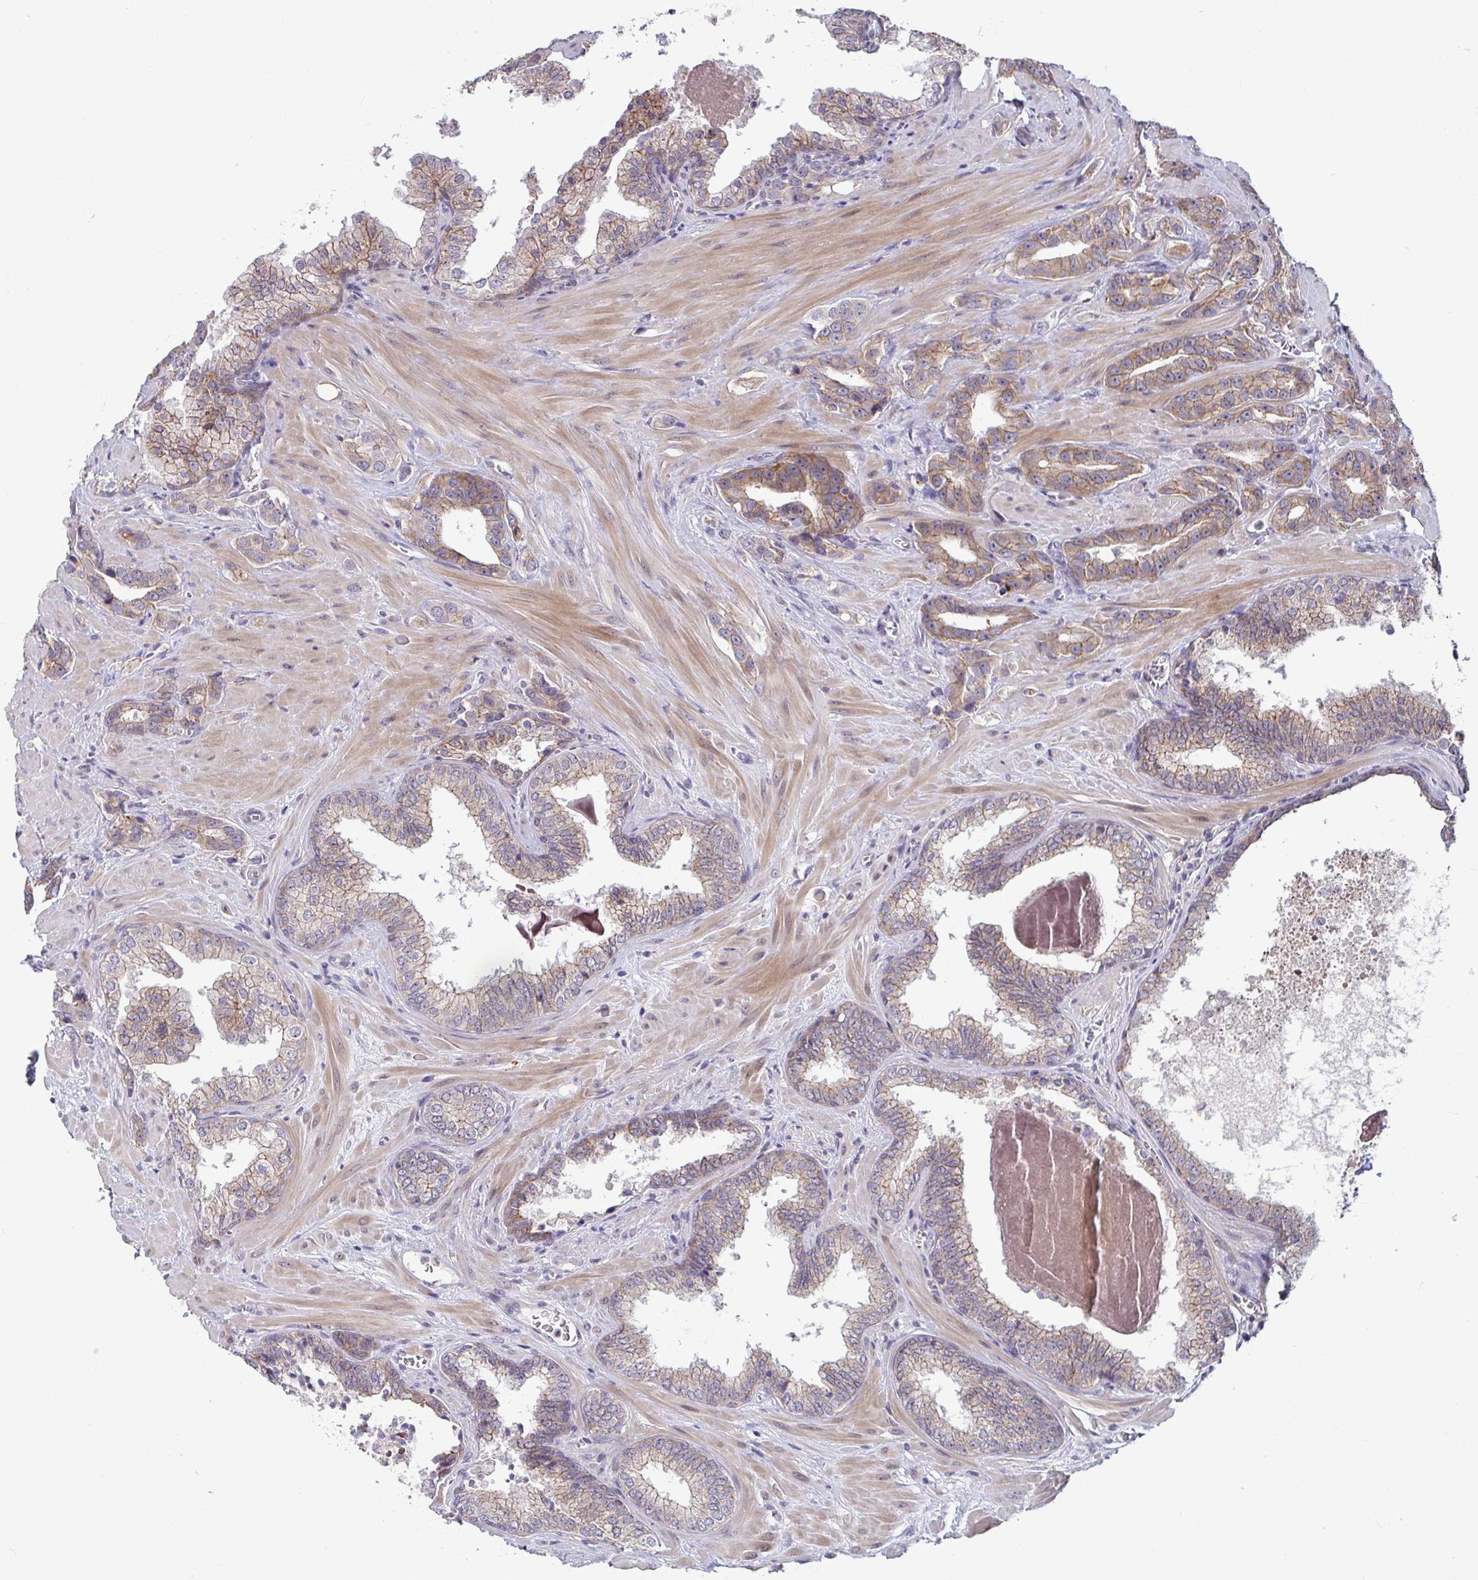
{"staining": {"intensity": "moderate", "quantity": ">75%", "location": "cytoplasmic/membranous"}, "tissue": "prostate cancer", "cell_type": "Tumor cells", "image_type": "cancer", "snomed": [{"axis": "morphology", "description": "Adenocarcinoma, High grade"}, {"axis": "topography", "description": "Prostate"}], "caption": "Immunohistochemistry (IHC) (DAB (3,3'-diaminobenzidine)) staining of prostate cancer (high-grade adenocarcinoma) displays moderate cytoplasmic/membranous protein staining in approximately >75% of tumor cells.", "gene": "GSTM1", "patient": {"sex": "male", "age": 65}}